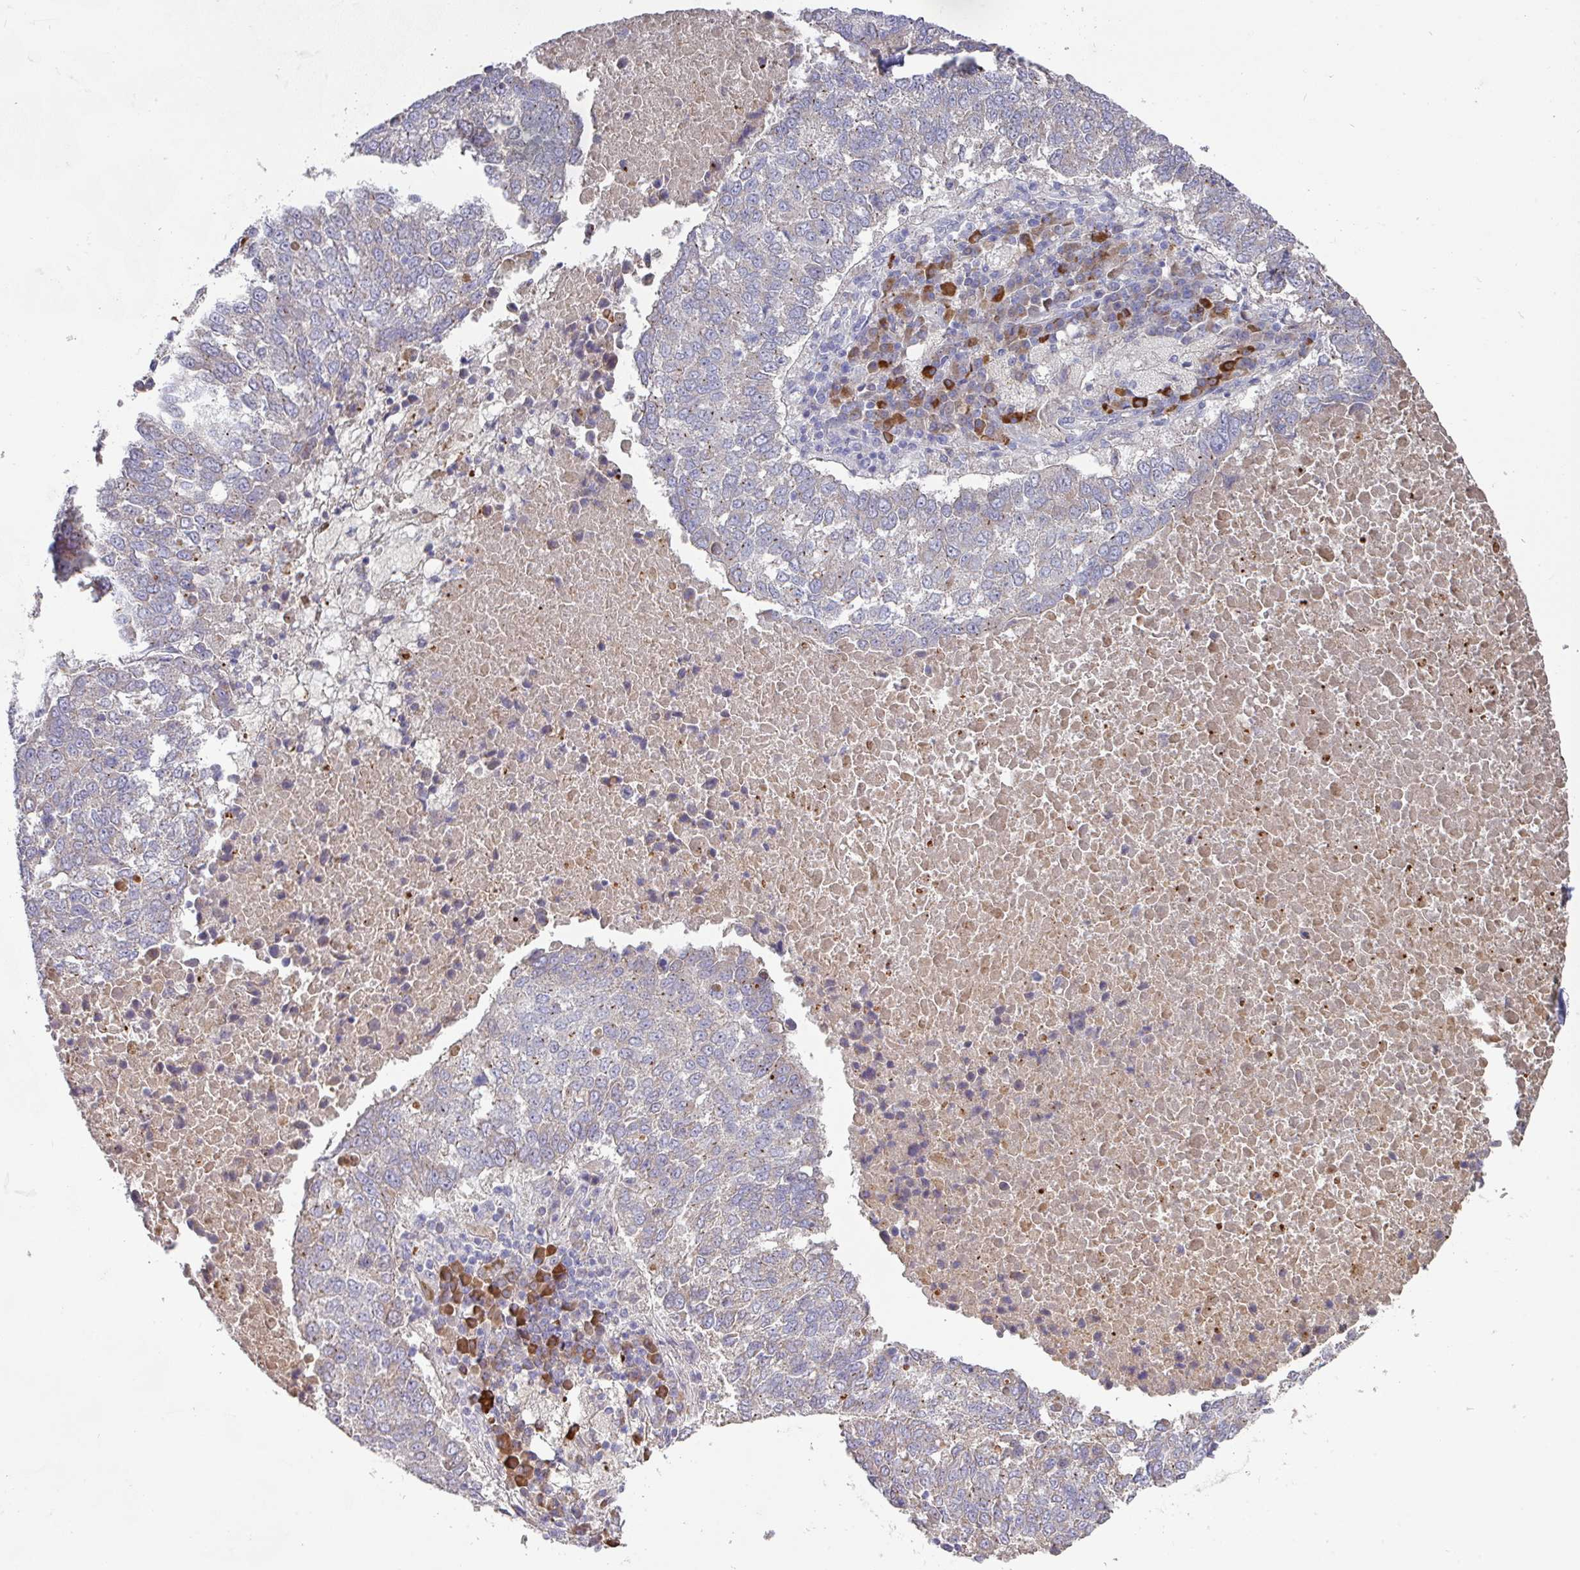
{"staining": {"intensity": "weak", "quantity": "<25%", "location": "cytoplasmic/membranous"}, "tissue": "lung cancer", "cell_type": "Tumor cells", "image_type": "cancer", "snomed": [{"axis": "morphology", "description": "Squamous cell carcinoma, NOS"}, {"axis": "topography", "description": "Lung"}], "caption": "Tumor cells show no significant protein staining in lung cancer.", "gene": "IL4R", "patient": {"sex": "male", "age": 73}}